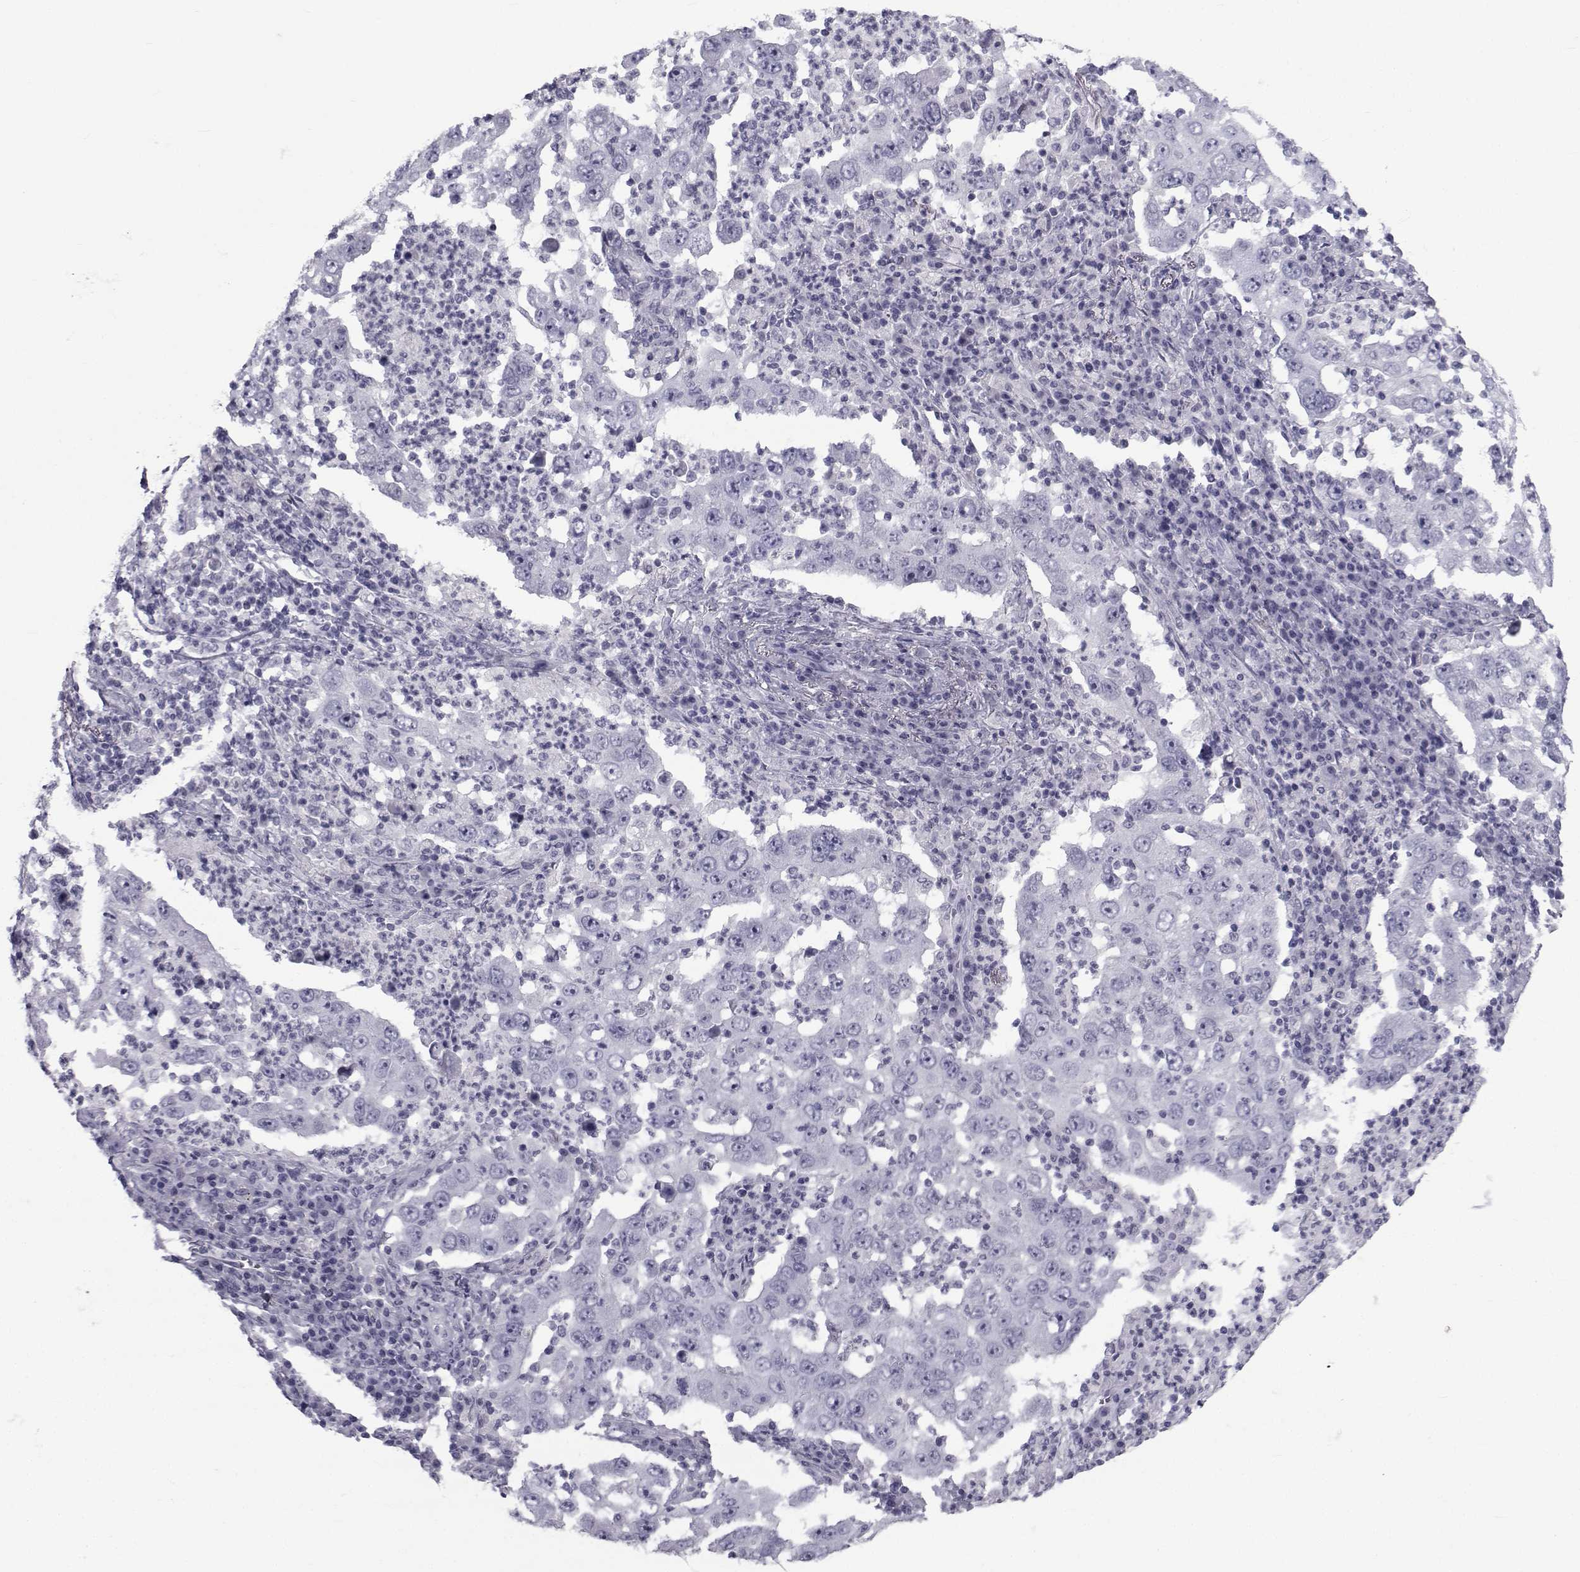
{"staining": {"intensity": "negative", "quantity": "none", "location": "none"}, "tissue": "lung cancer", "cell_type": "Tumor cells", "image_type": "cancer", "snomed": [{"axis": "morphology", "description": "Adenocarcinoma, NOS"}, {"axis": "topography", "description": "Lung"}], "caption": "IHC of lung cancer (adenocarcinoma) shows no expression in tumor cells. The staining is performed using DAB brown chromogen with nuclei counter-stained in using hematoxylin.", "gene": "FDXR", "patient": {"sex": "male", "age": 73}}